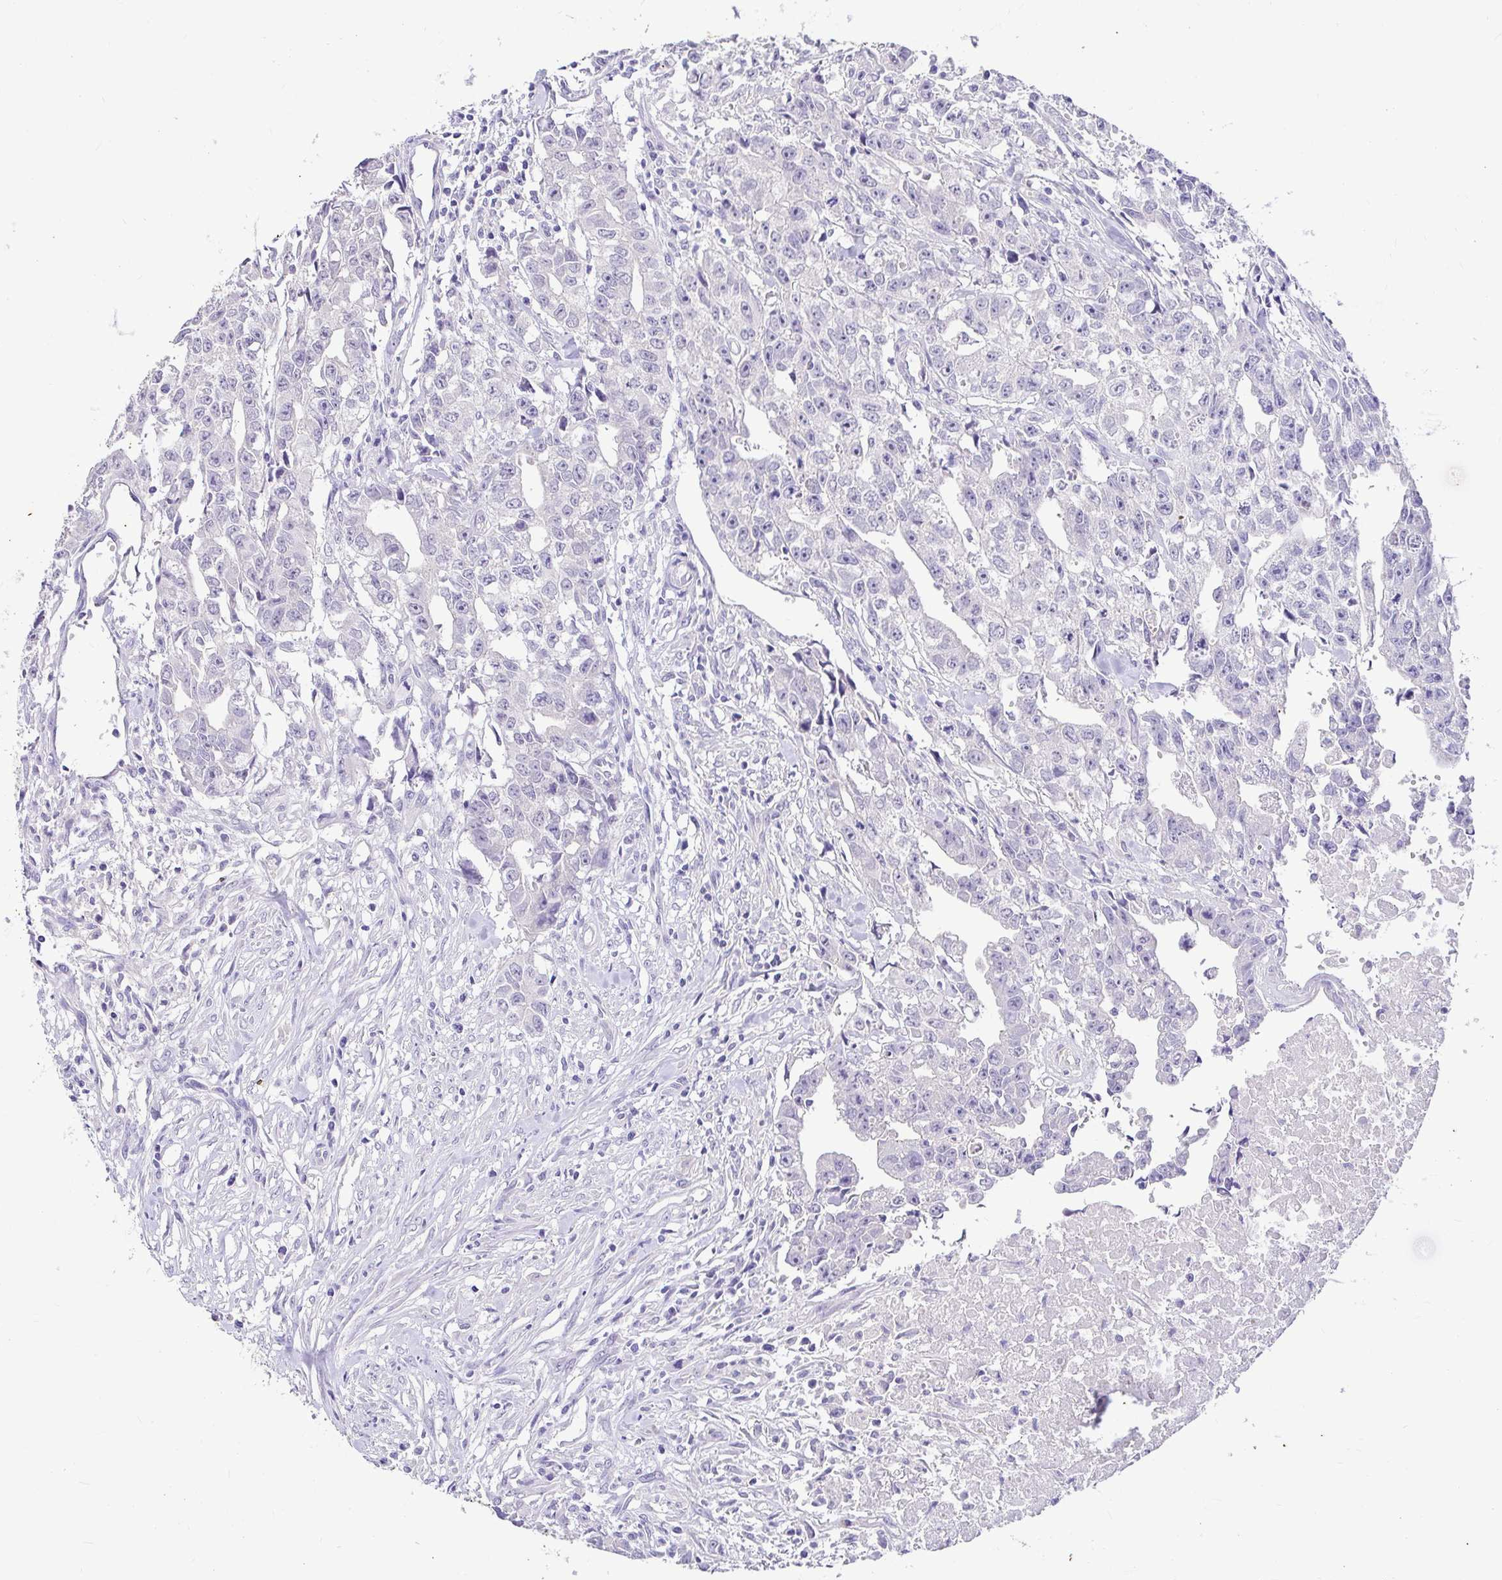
{"staining": {"intensity": "negative", "quantity": "none", "location": "none"}, "tissue": "testis cancer", "cell_type": "Tumor cells", "image_type": "cancer", "snomed": [{"axis": "morphology", "description": "Carcinoma, Embryonal, NOS"}, {"axis": "morphology", "description": "Teratoma, malignant, NOS"}, {"axis": "topography", "description": "Testis"}], "caption": "There is no significant positivity in tumor cells of testis cancer (malignant teratoma).", "gene": "CDO1", "patient": {"sex": "male", "age": 24}}